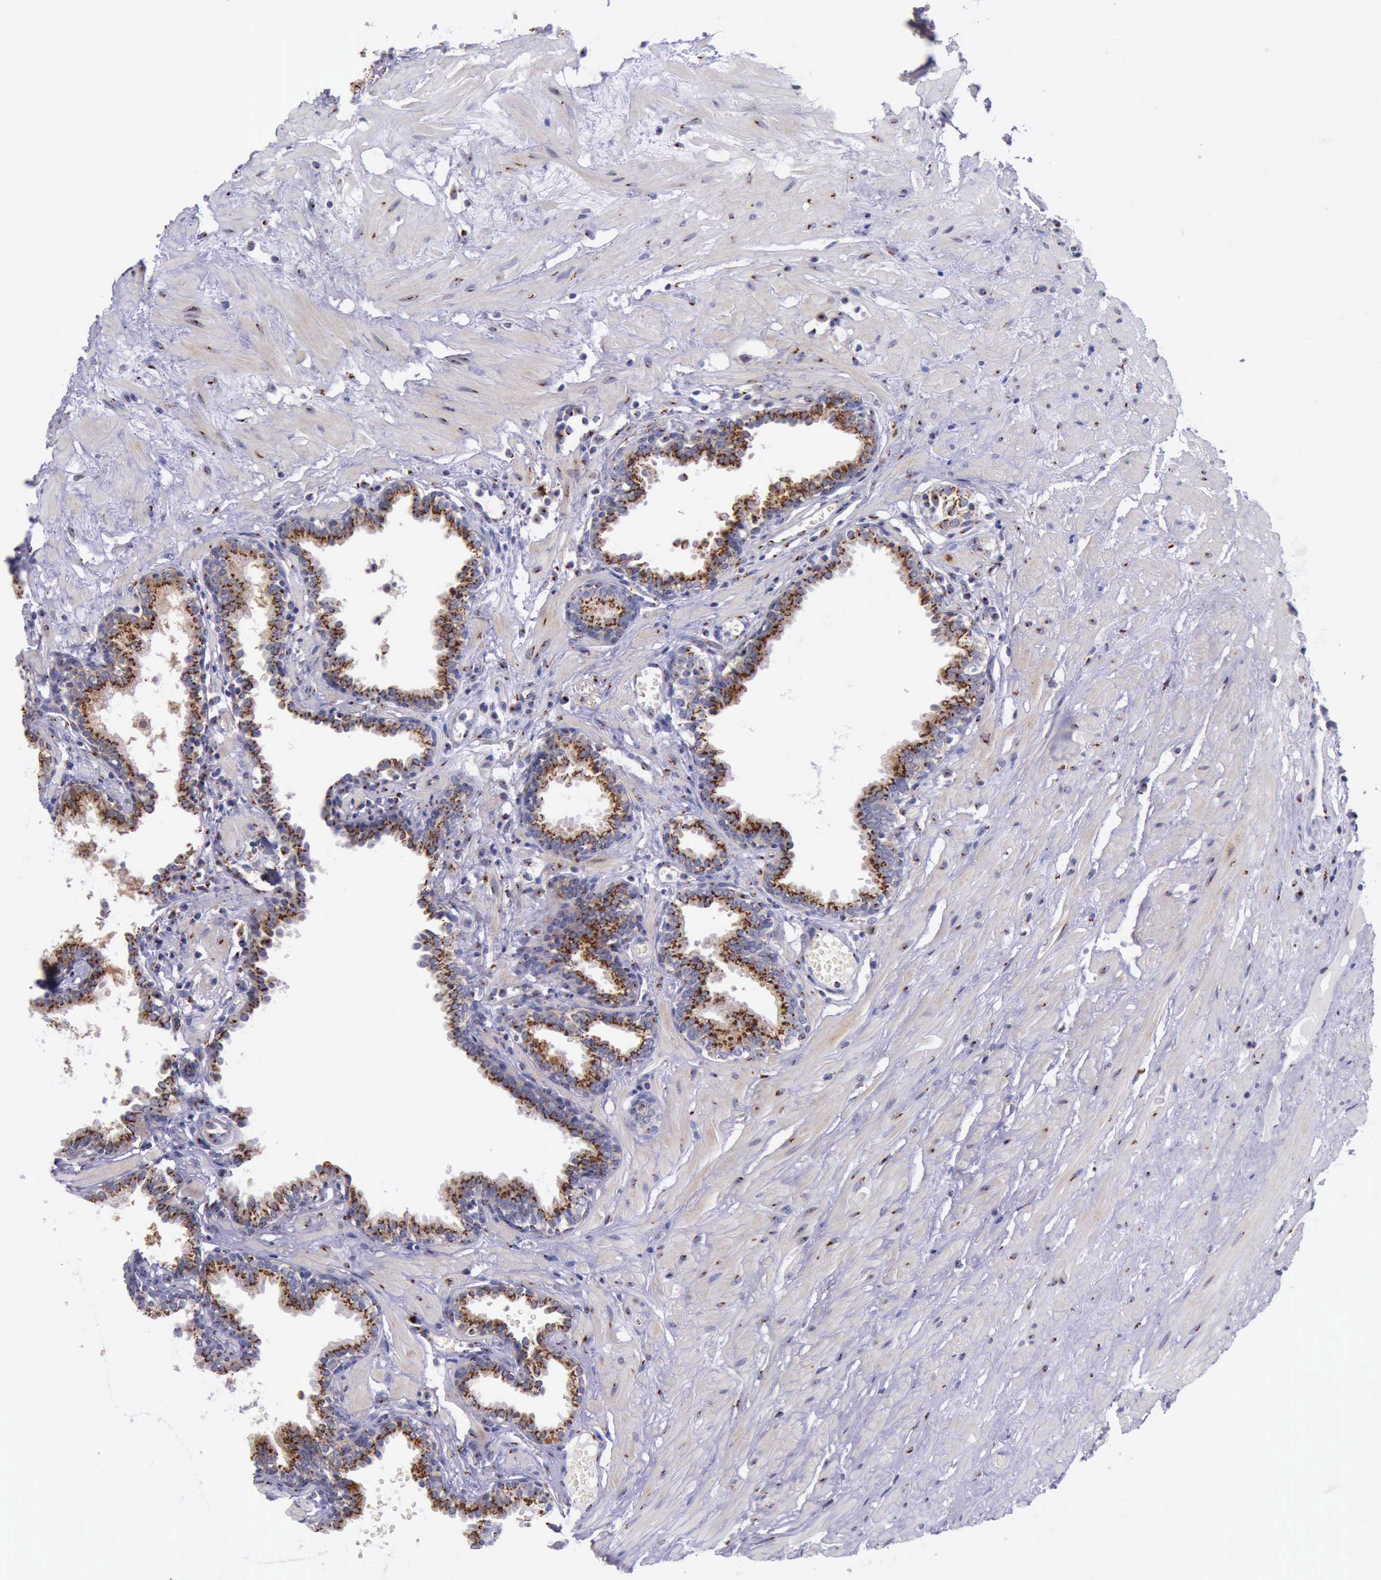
{"staining": {"intensity": "strong", "quantity": ">75%", "location": "cytoplasmic/membranous"}, "tissue": "prostate", "cell_type": "Glandular cells", "image_type": "normal", "snomed": [{"axis": "morphology", "description": "Normal tissue, NOS"}, {"axis": "topography", "description": "Prostate"}], "caption": "This image displays immunohistochemistry (IHC) staining of benign prostate, with high strong cytoplasmic/membranous staining in about >75% of glandular cells.", "gene": "GOLGA5", "patient": {"sex": "male", "age": 64}}